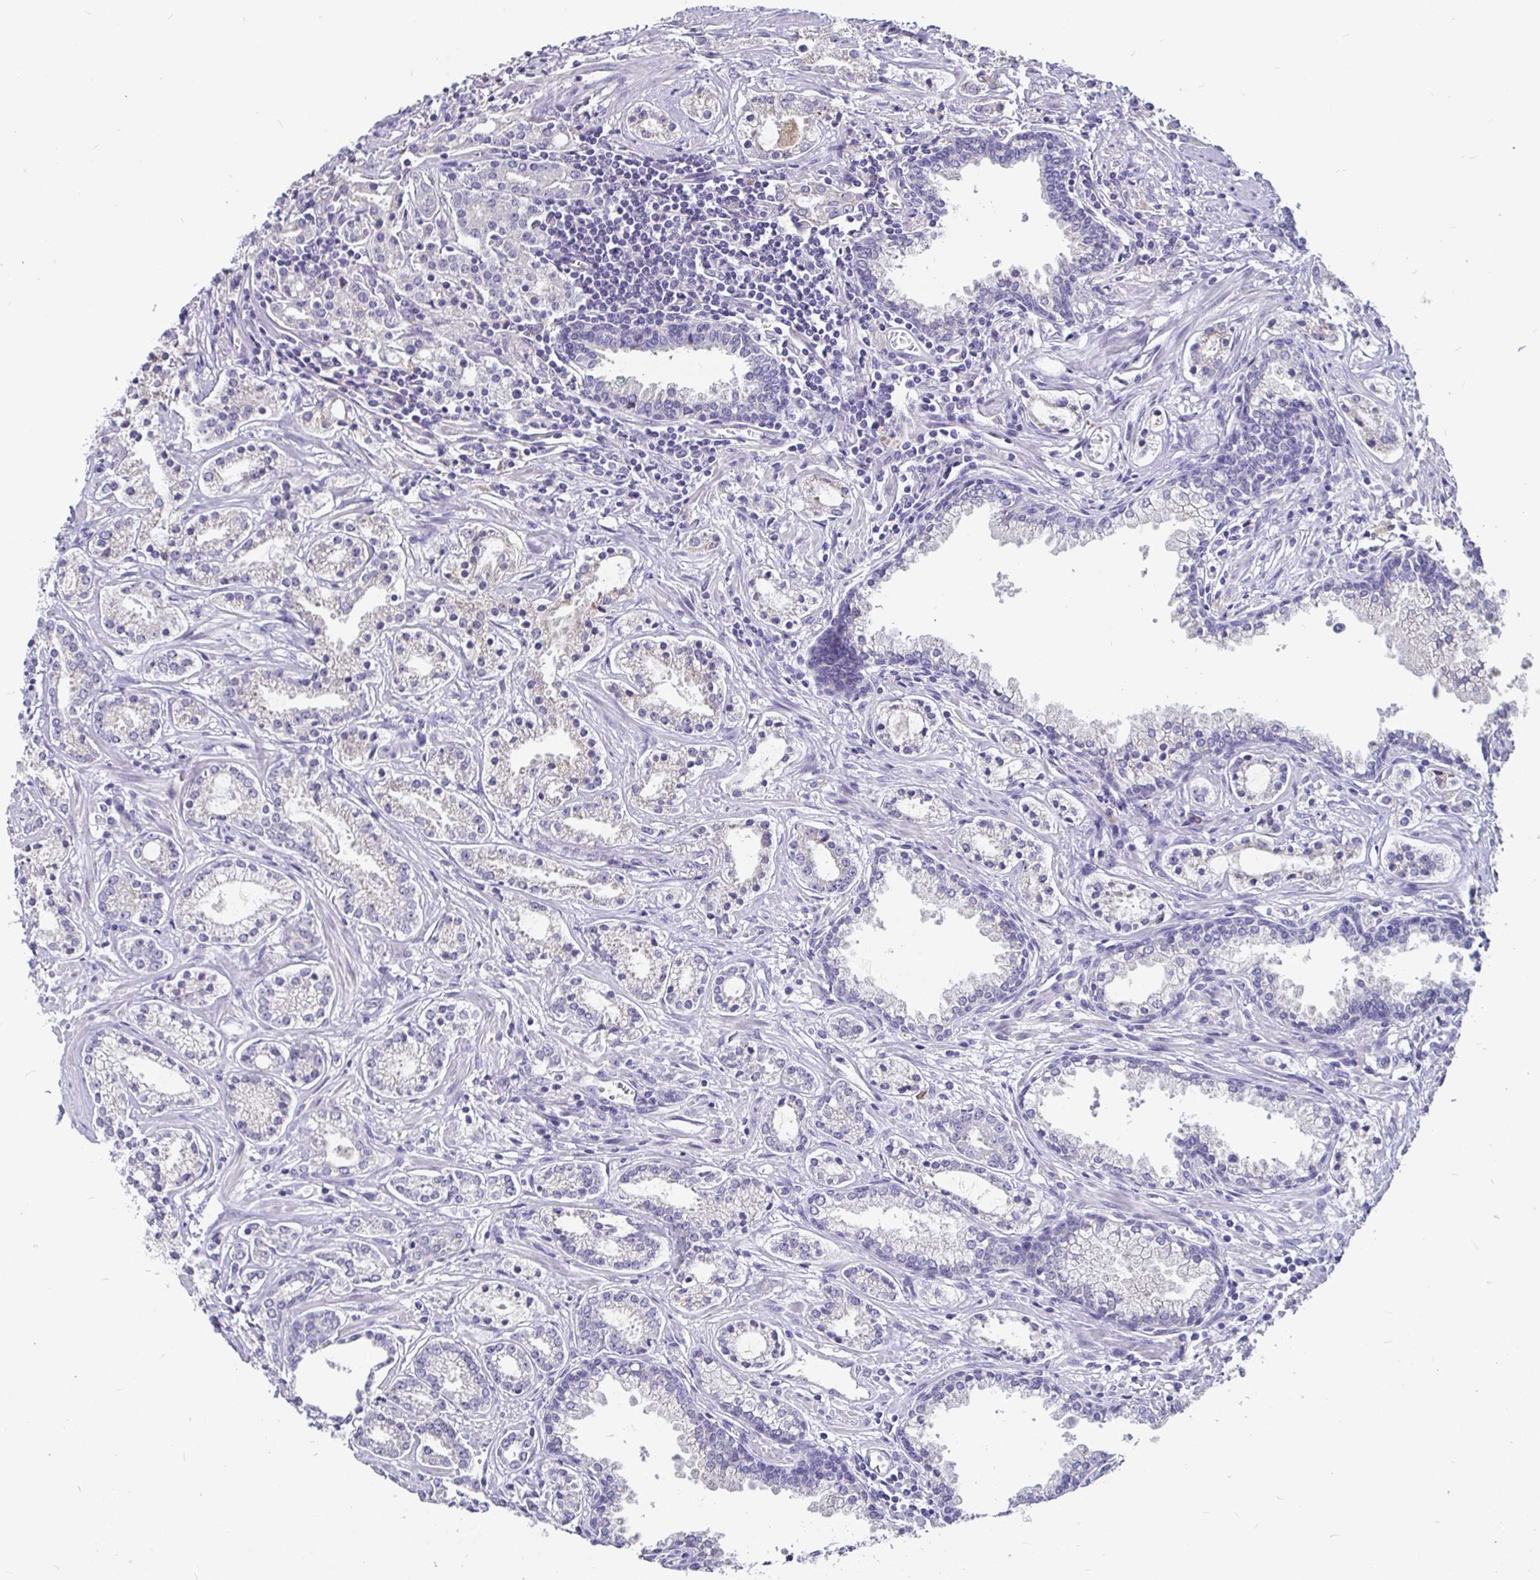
{"staining": {"intensity": "negative", "quantity": "none", "location": "none"}, "tissue": "prostate cancer", "cell_type": "Tumor cells", "image_type": "cancer", "snomed": [{"axis": "morphology", "description": "Adenocarcinoma, Medium grade"}, {"axis": "topography", "description": "Prostate"}], "caption": "Immunohistochemical staining of prostate cancer (medium-grade adenocarcinoma) demonstrates no significant positivity in tumor cells. (Stains: DAB (3,3'-diaminobenzidine) immunohistochemistry with hematoxylin counter stain, Microscopy: brightfield microscopy at high magnification).", "gene": "ADAMTS6", "patient": {"sex": "male", "age": 57}}